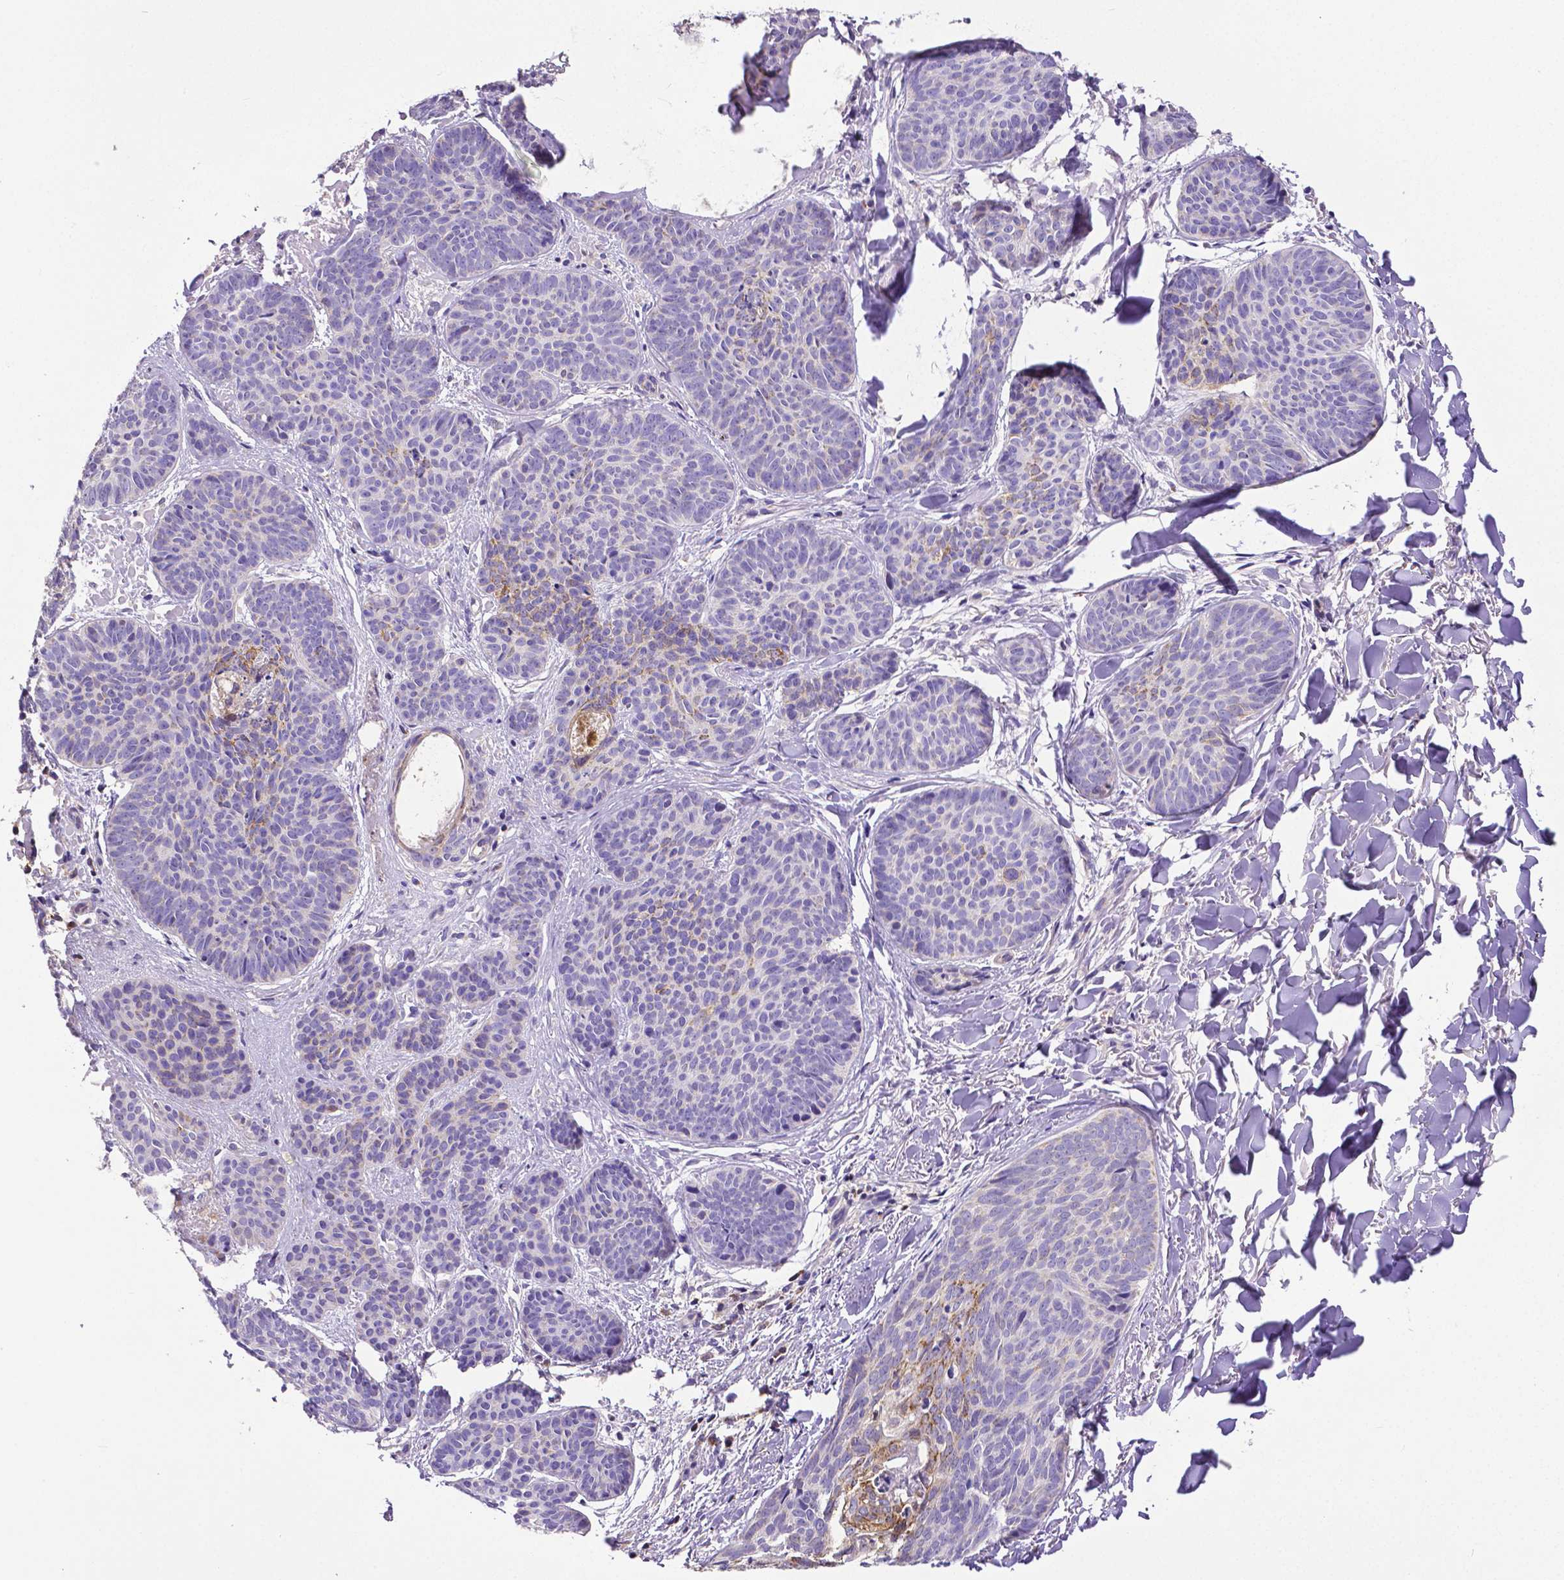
{"staining": {"intensity": "negative", "quantity": "none", "location": "none"}, "tissue": "skin cancer", "cell_type": "Tumor cells", "image_type": "cancer", "snomed": [{"axis": "morphology", "description": "Basal cell carcinoma"}, {"axis": "topography", "description": "Skin"}], "caption": "DAB (3,3'-diaminobenzidine) immunohistochemical staining of human skin cancer (basal cell carcinoma) exhibits no significant positivity in tumor cells.", "gene": "MCL1", "patient": {"sex": "female", "age": 82}}